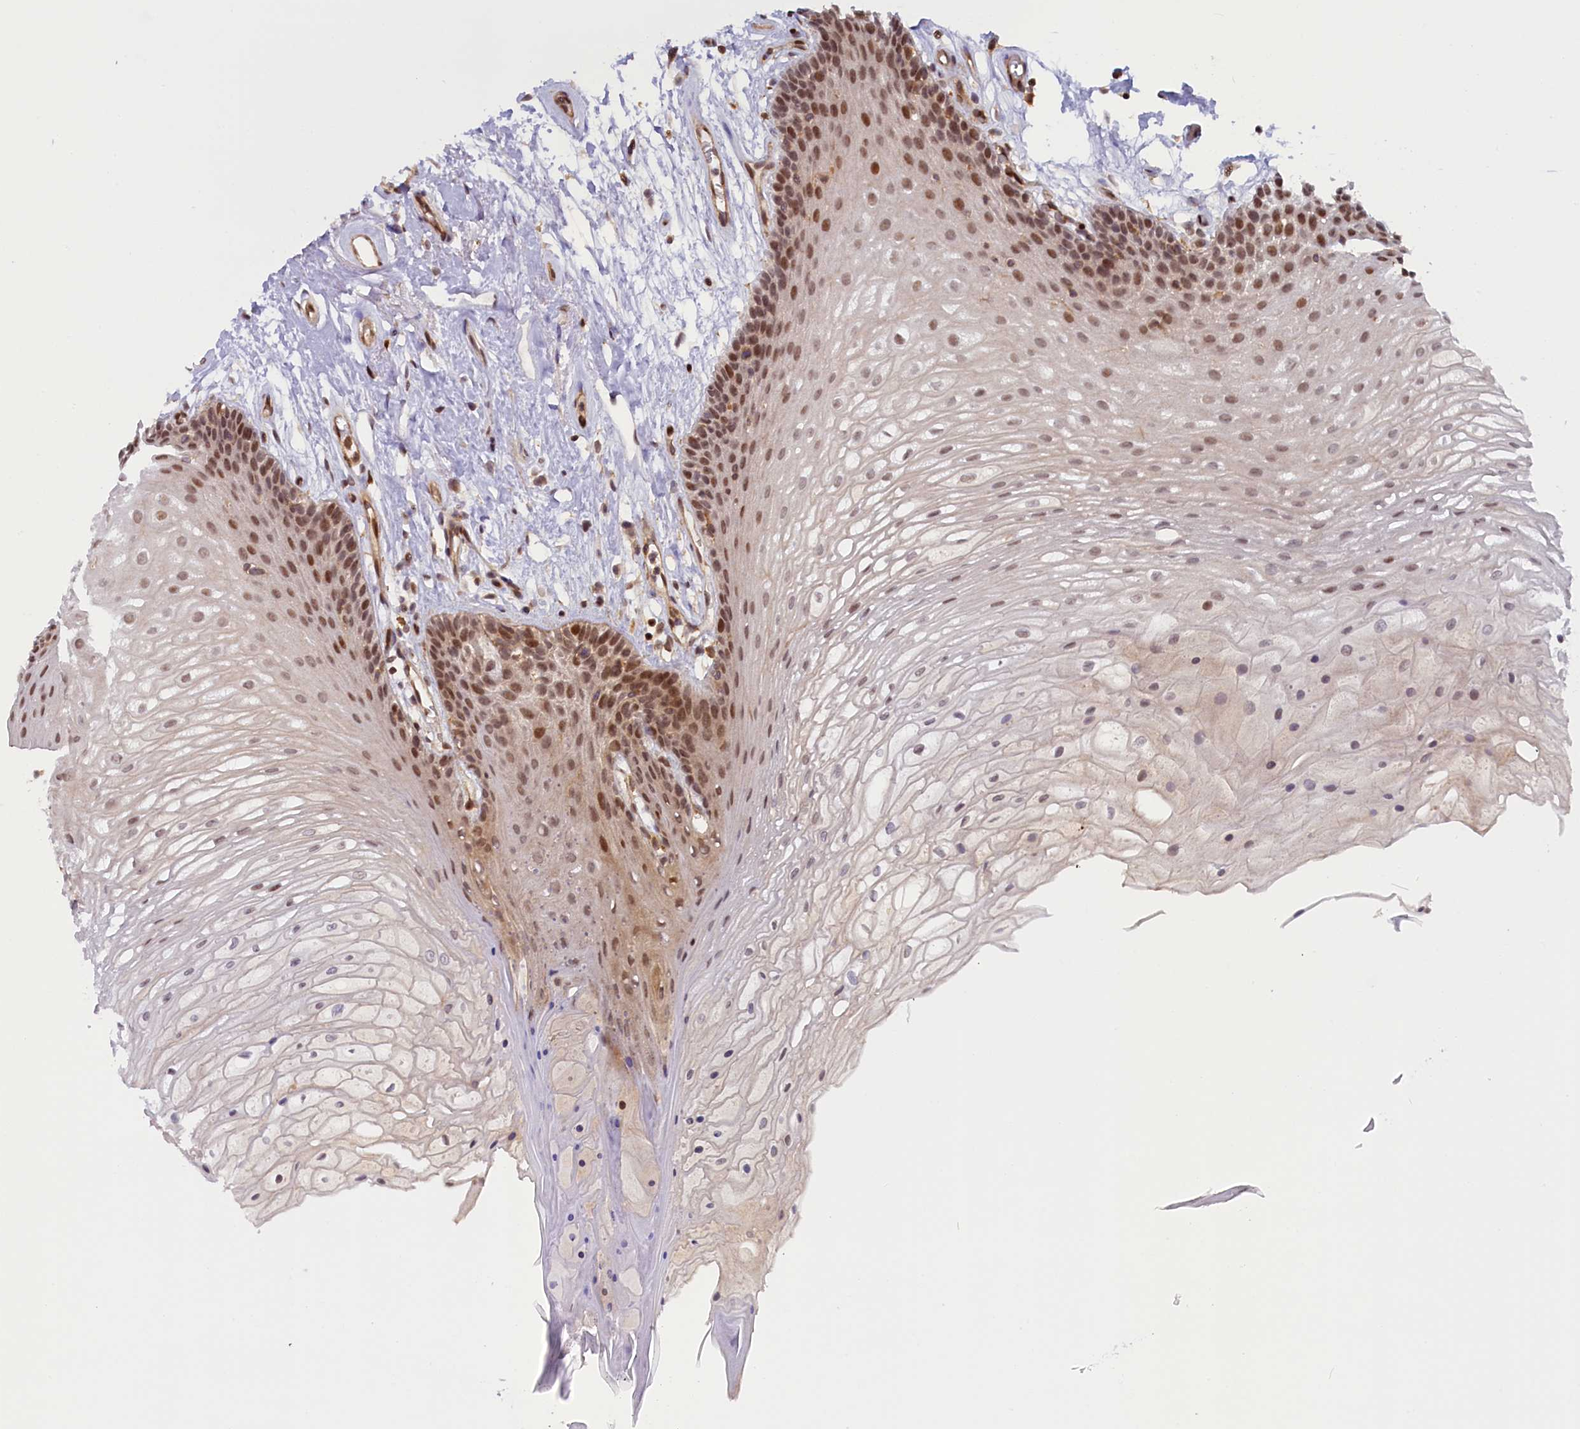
{"staining": {"intensity": "moderate", "quantity": ">75%", "location": "nuclear"}, "tissue": "oral mucosa", "cell_type": "Squamous epithelial cells", "image_type": "normal", "snomed": [{"axis": "morphology", "description": "Normal tissue, NOS"}, {"axis": "topography", "description": "Oral tissue"}], "caption": "Immunohistochemical staining of unremarkable human oral mucosa exhibits moderate nuclear protein expression in about >75% of squamous epithelial cells. Immunohistochemistry (ihc) stains the protein in brown and the nuclei are stained blue.", "gene": "FCHO1", "patient": {"sex": "female", "age": 80}}